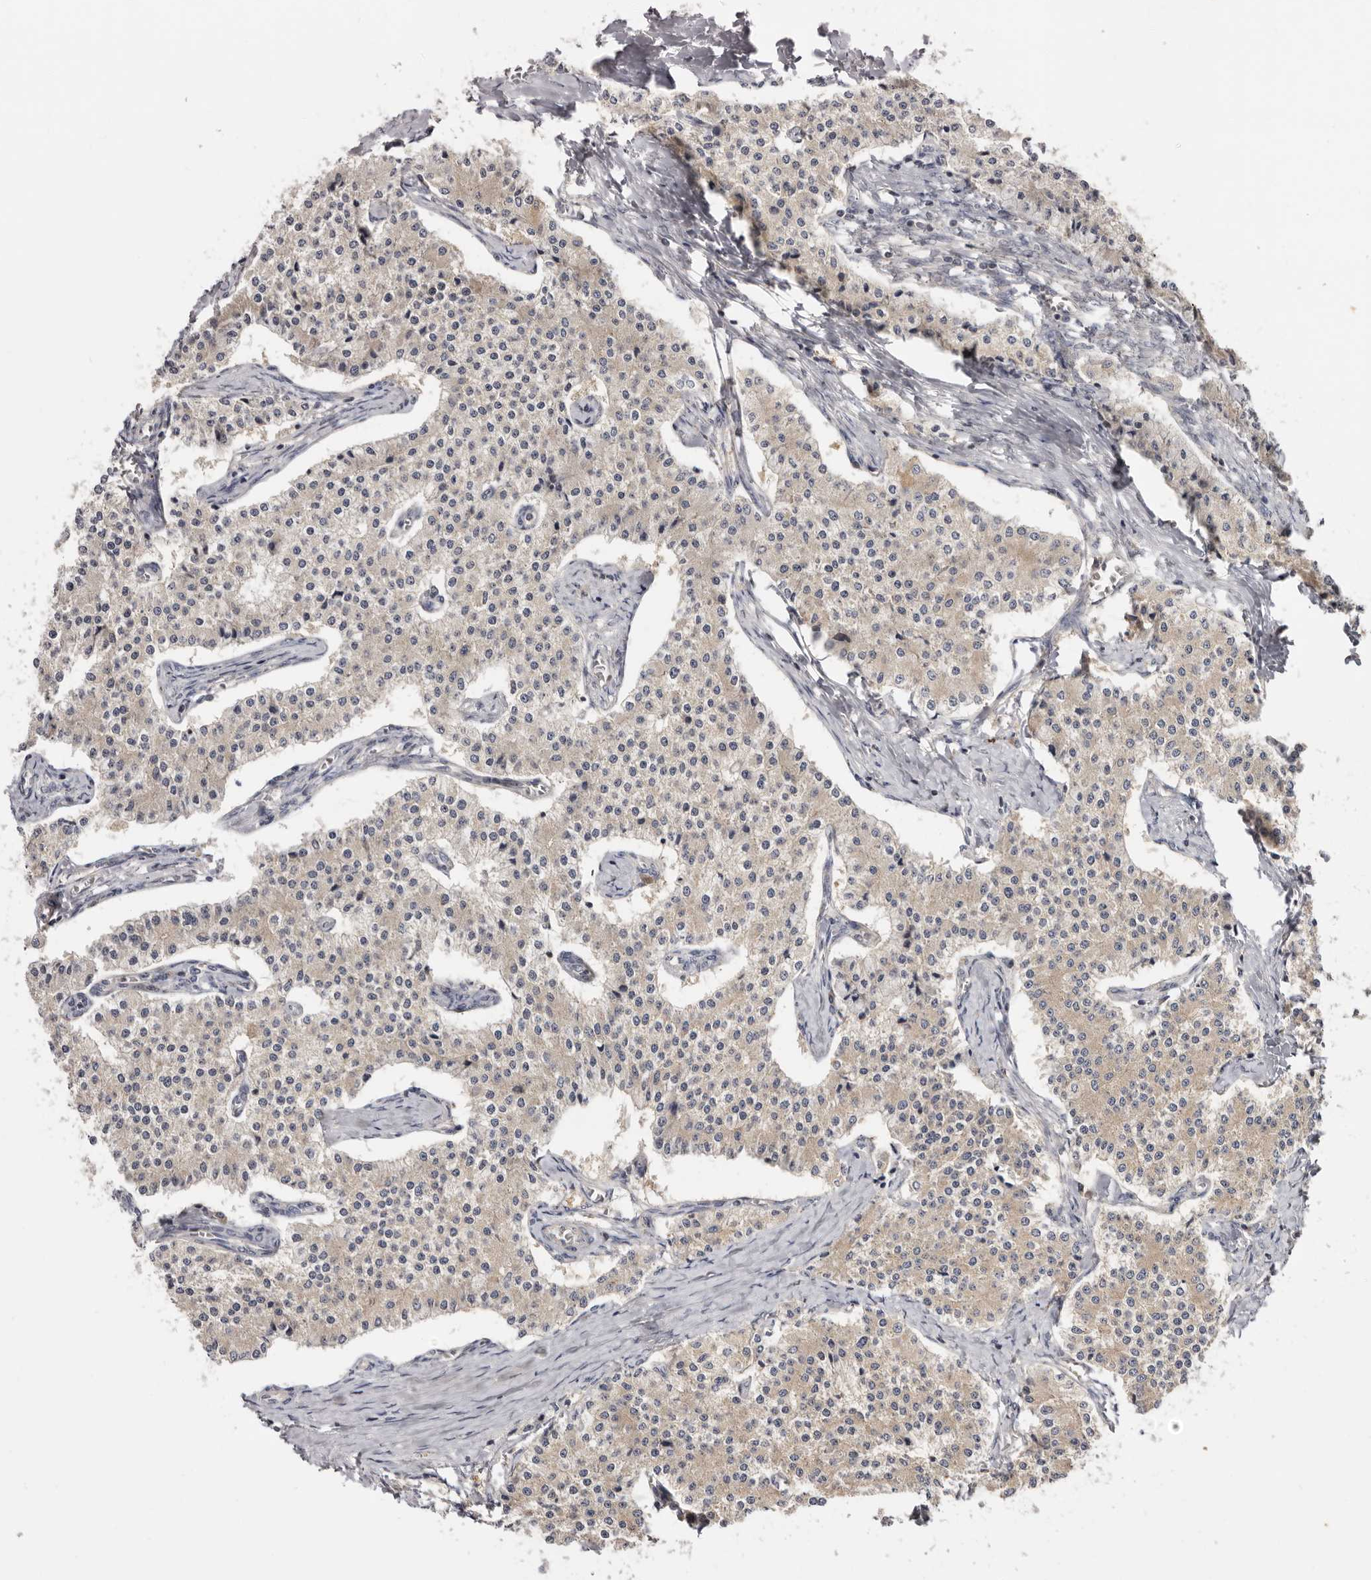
{"staining": {"intensity": "negative", "quantity": "none", "location": "none"}, "tissue": "carcinoid", "cell_type": "Tumor cells", "image_type": "cancer", "snomed": [{"axis": "morphology", "description": "Carcinoid, malignant, NOS"}, {"axis": "topography", "description": "Colon"}], "caption": "Immunohistochemistry (IHC) of human carcinoid (malignant) displays no positivity in tumor cells. (Brightfield microscopy of DAB (3,3'-diaminobenzidine) immunohistochemistry (IHC) at high magnification).", "gene": "ADAMTS20", "patient": {"sex": "female", "age": 52}}